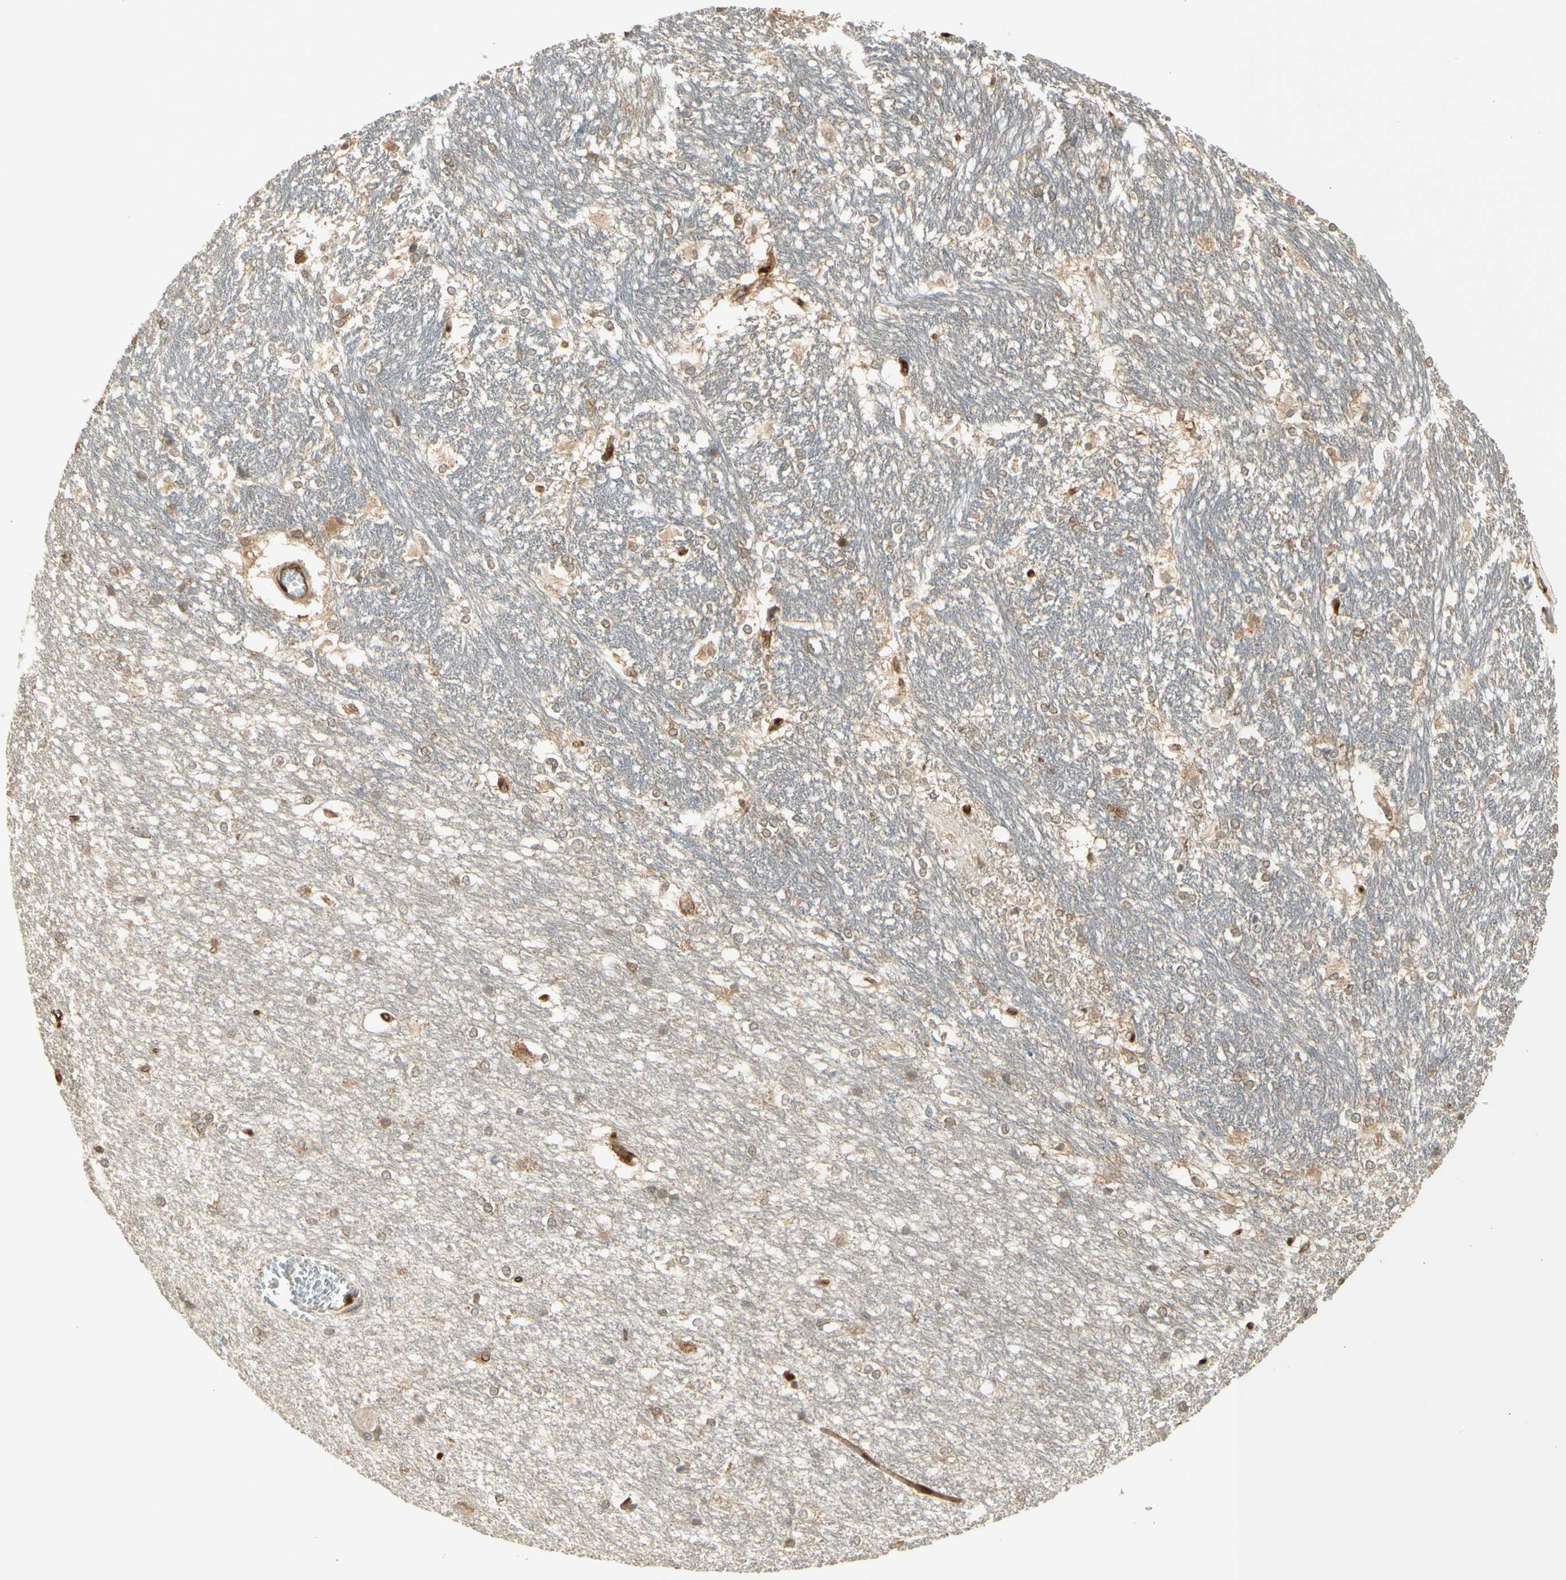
{"staining": {"intensity": "moderate", "quantity": ">75%", "location": "cytoplasmic/membranous,nuclear"}, "tissue": "hippocampus", "cell_type": "Glial cells", "image_type": "normal", "snomed": [{"axis": "morphology", "description": "Normal tissue, NOS"}, {"axis": "topography", "description": "Hippocampus"}], "caption": "Brown immunohistochemical staining in benign human hippocampus exhibits moderate cytoplasmic/membranous,nuclear staining in approximately >75% of glial cells.", "gene": "SERPINB6", "patient": {"sex": "female", "age": 19}}